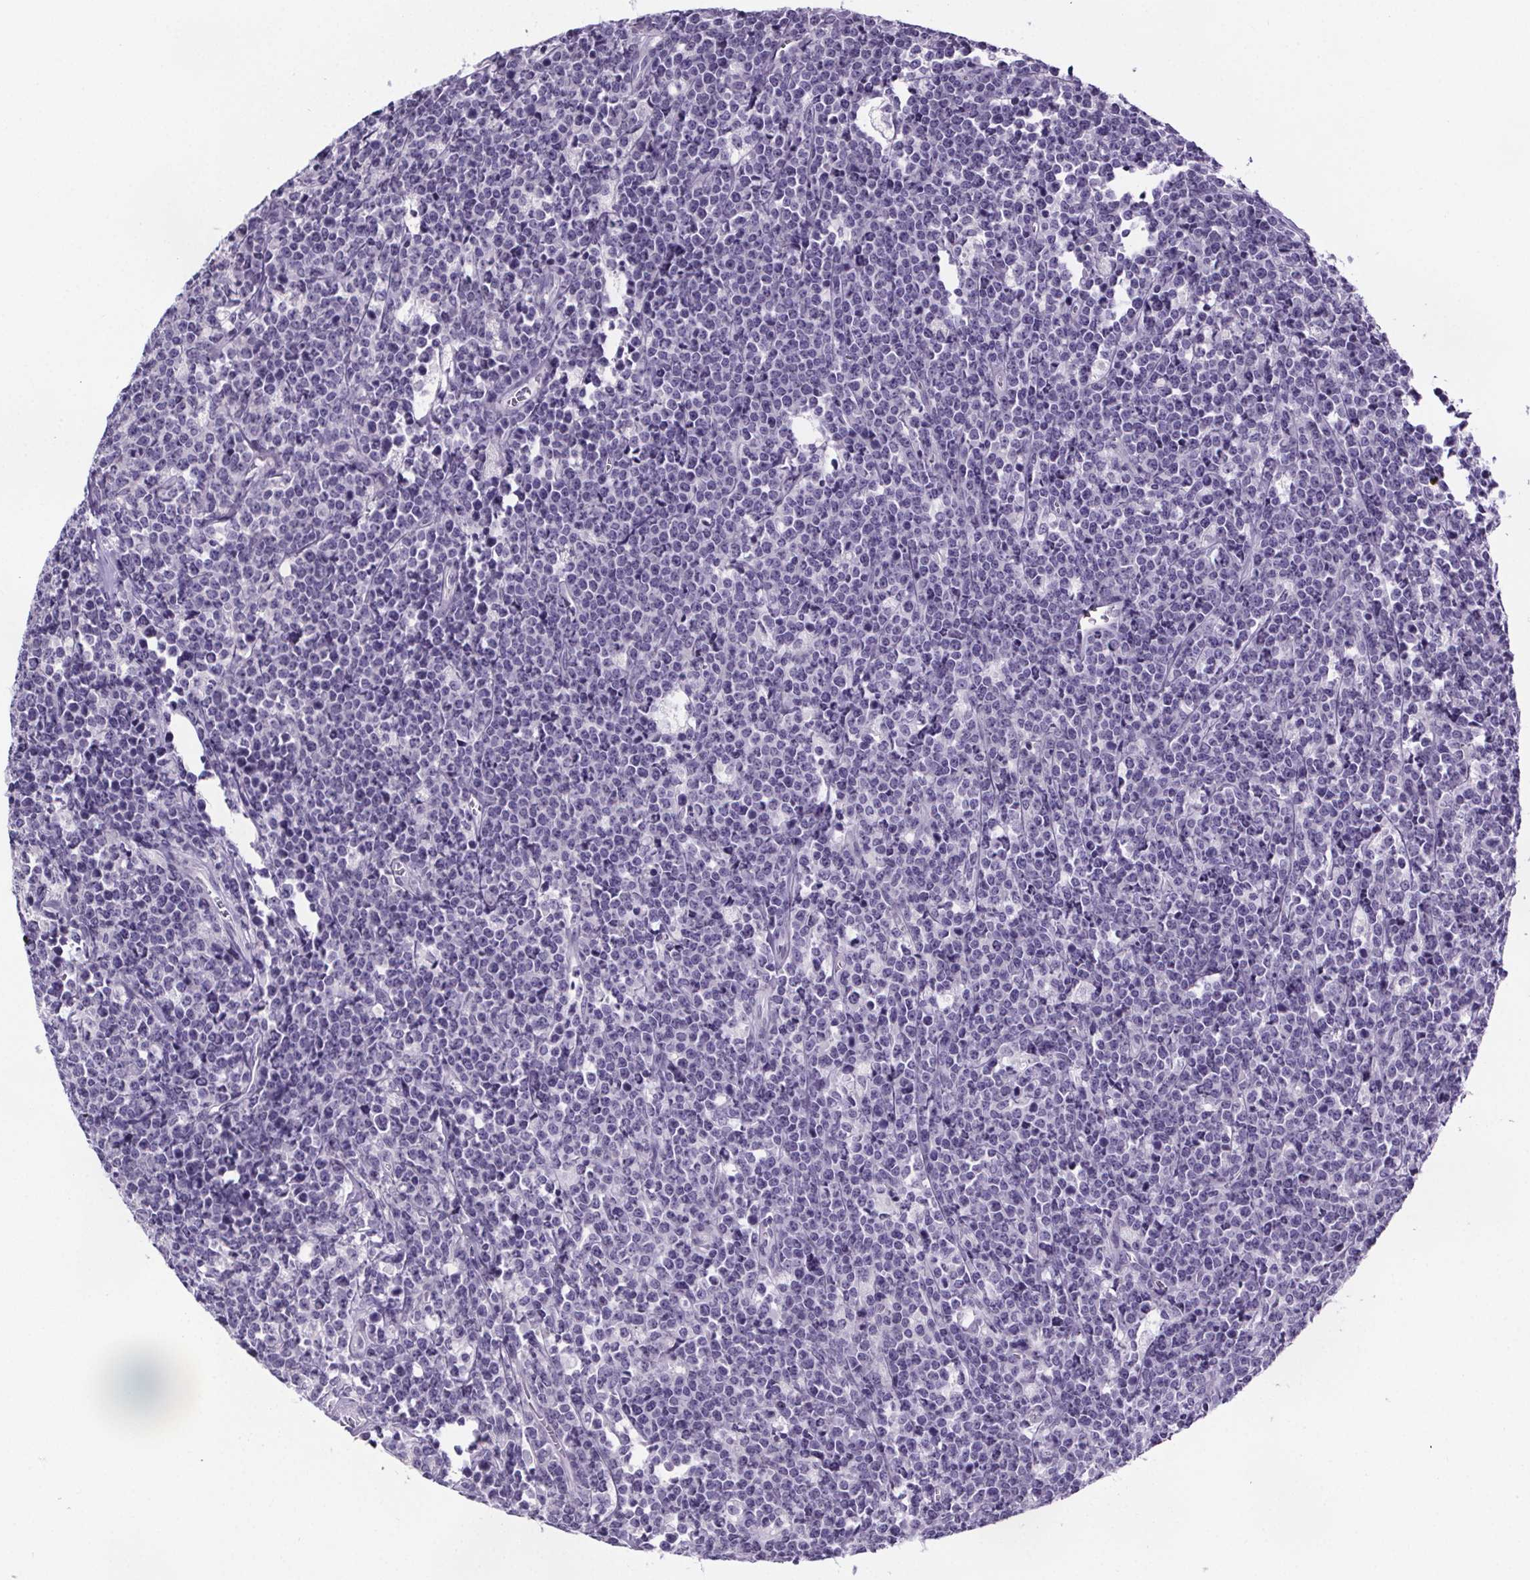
{"staining": {"intensity": "negative", "quantity": "none", "location": "none"}, "tissue": "lymphoma", "cell_type": "Tumor cells", "image_type": "cancer", "snomed": [{"axis": "morphology", "description": "Malignant lymphoma, non-Hodgkin's type, High grade"}, {"axis": "topography", "description": "Small intestine"}], "caption": "This is an immunohistochemistry image of lymphoma. There is no expression in tumor cells.", "gene": "CUBN", "patient": {"sex": "female", "age": 56}}